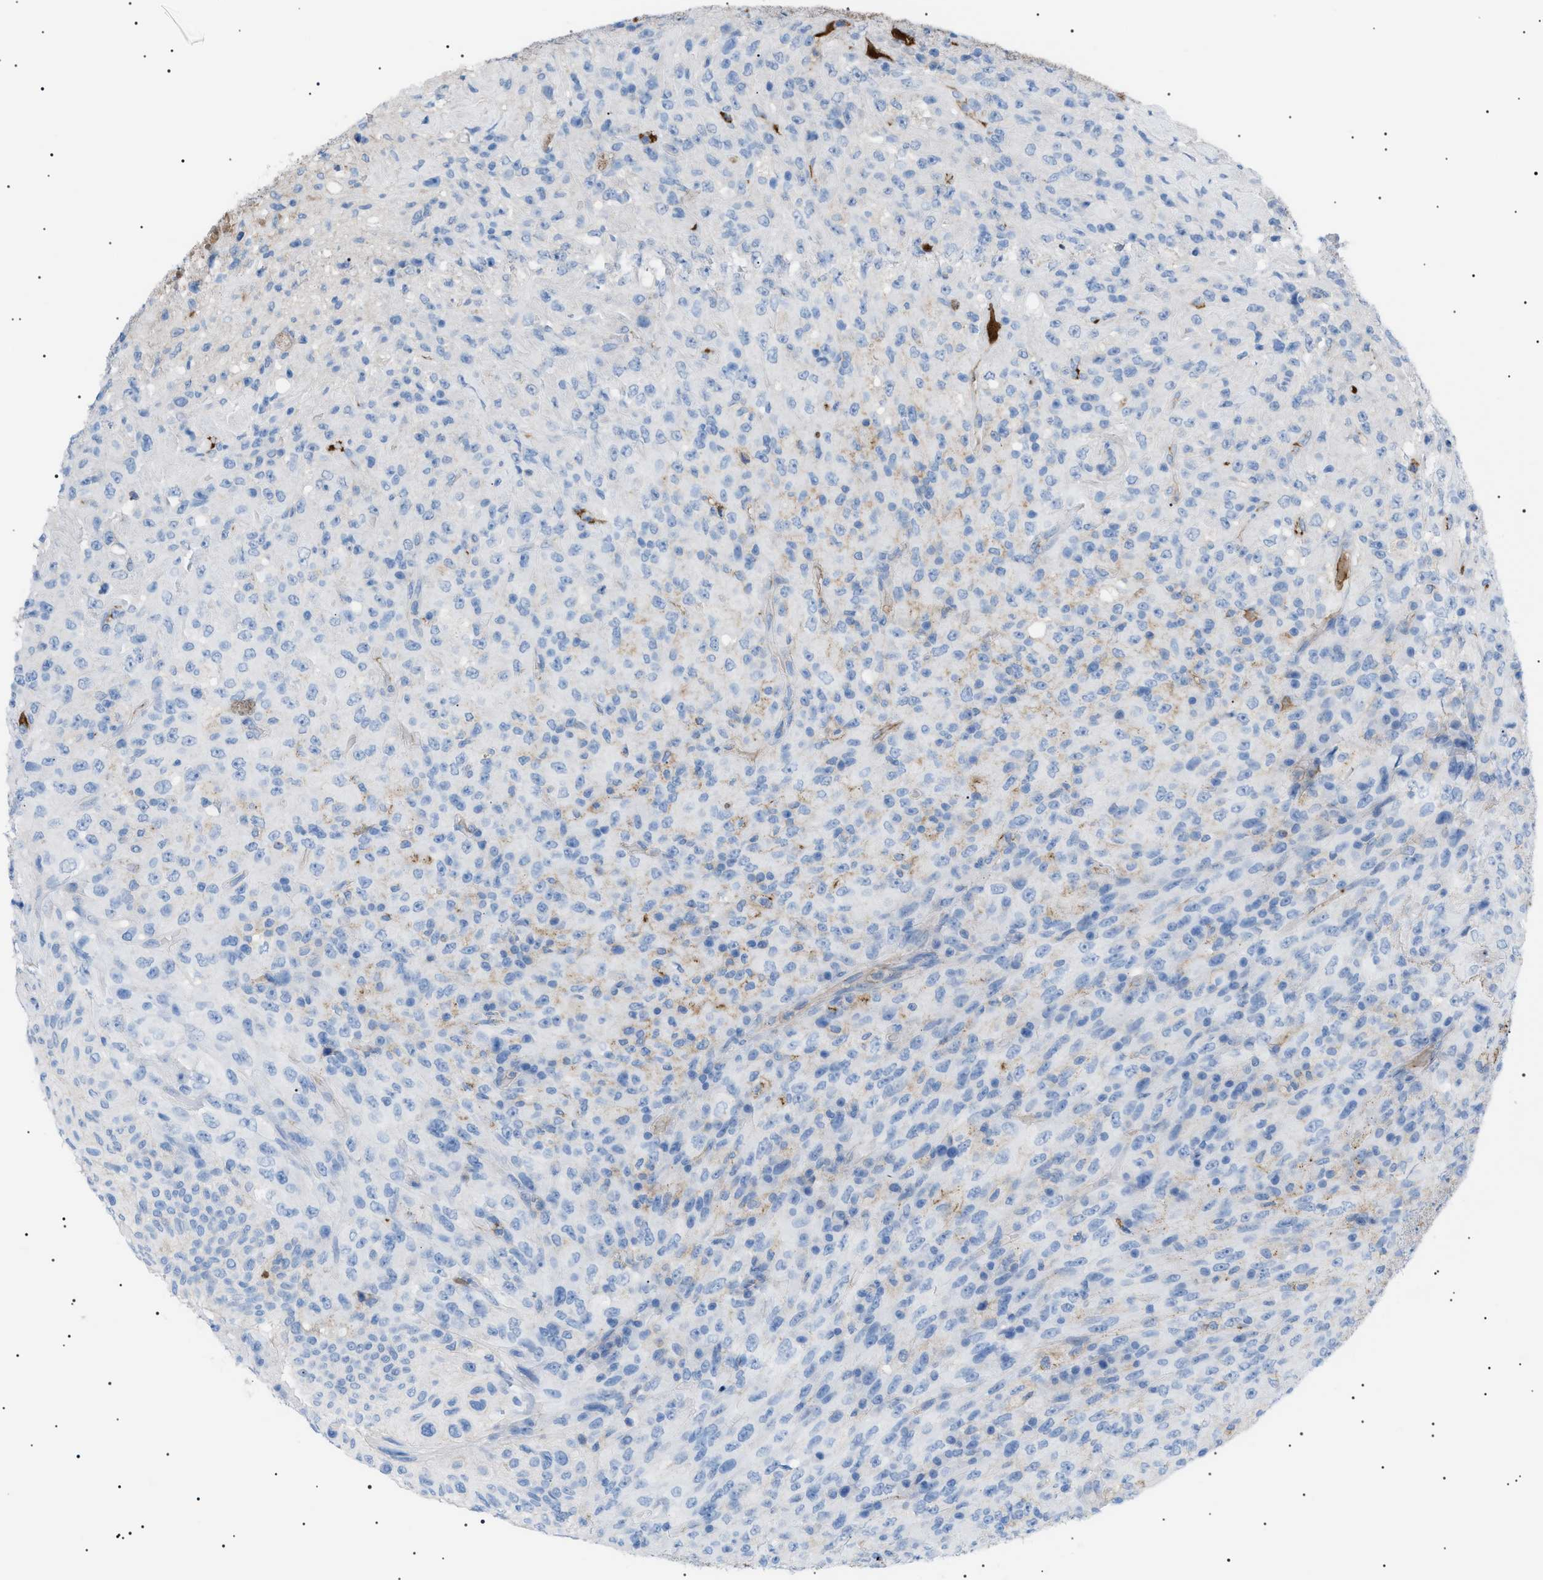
{"staining": {"intensity": "negative", "quantity": "none", "location": "none"}, "tissue": "urothelial cancer", "cell_type": "Tumor cells", "image_type": "cancer", "snomed": [{"axis": "morphology", "description": "Urothelial carcinoma, High grade"}, {"axis": "topography", "description": "Urinary bladder"}], "caption": "A histopathology image of human urothelial carcinoma (high-grade) is negative for staining in tumor cells.", "gene": "LPA", "patient": {"sex": "male", "age": 66}}